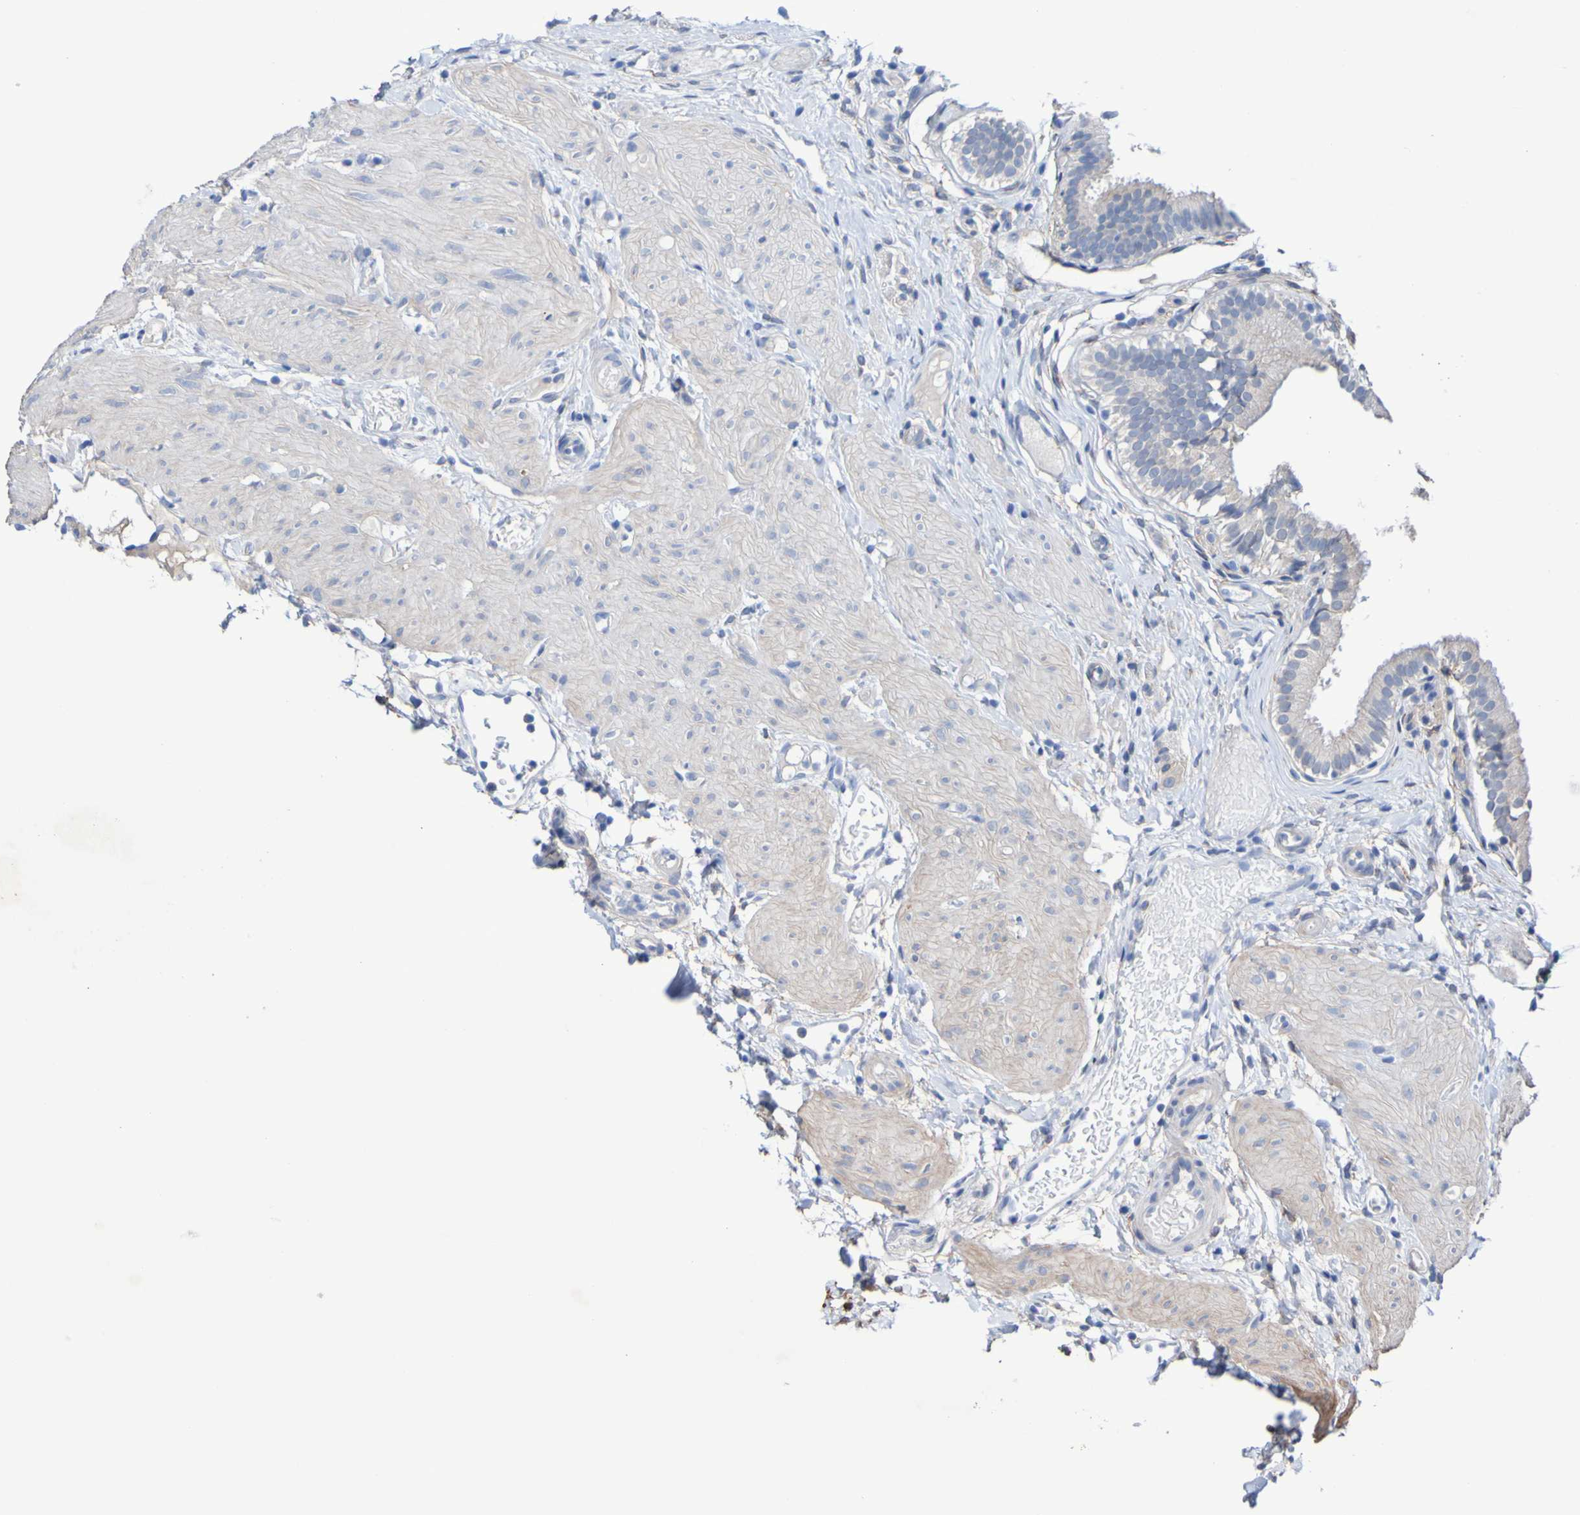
{"staining": {"intensity": "negative", "quantity": "none", "location": "none"}, "tissue": "gallbladder", "cell_type": "Glandular cells", "image_type": "normal", "snomed": [{"axis": "morphology", "description": "Normal tissue, NOS"}, {"axis": "topography", "description": "Gallbladder"}], "caption": "Gallbladder stained for a protein using IHC shows no expression glandular cells.", "gene": "SGCB", "patient": {"sex": "female", "age": 26}}